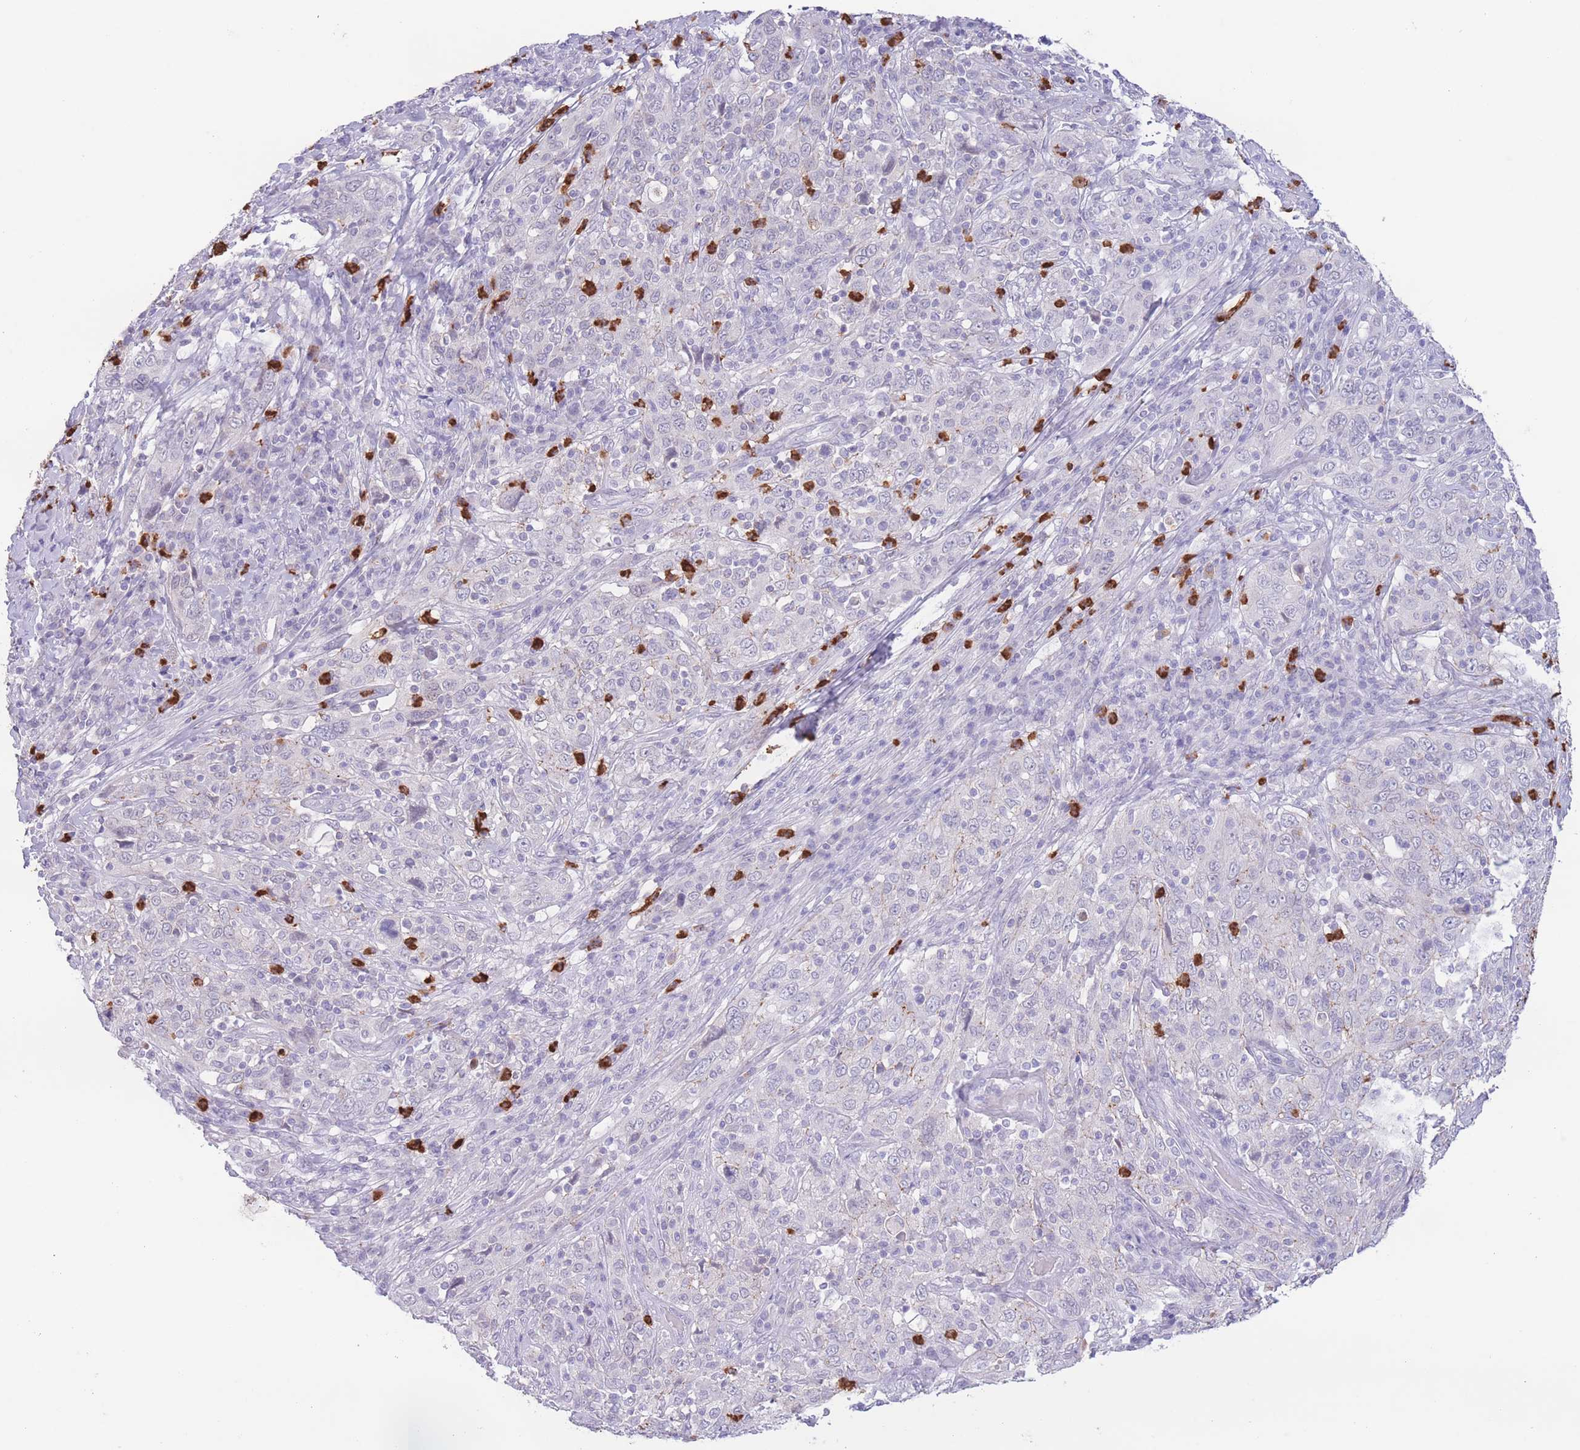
{"staining": {"intensity": "negative", "quantity": "none", "location": "none"}, "tissue": "cervical cancer", "cell_type": "Tumor cells", "image_type": "cancer", "snomed": [{"axis": "morphology", "description": "Squamous cell carcinoma, NOS"}, {"axis": "topography", "description": "Cervix"}], "caption": "Immunohistochemical staining of human cervical squamous cell carcinoma exhibits no significant expression in tumor cells.", "gene": "LCLAT1", "patient": {"sex": "female", "age": 46}}